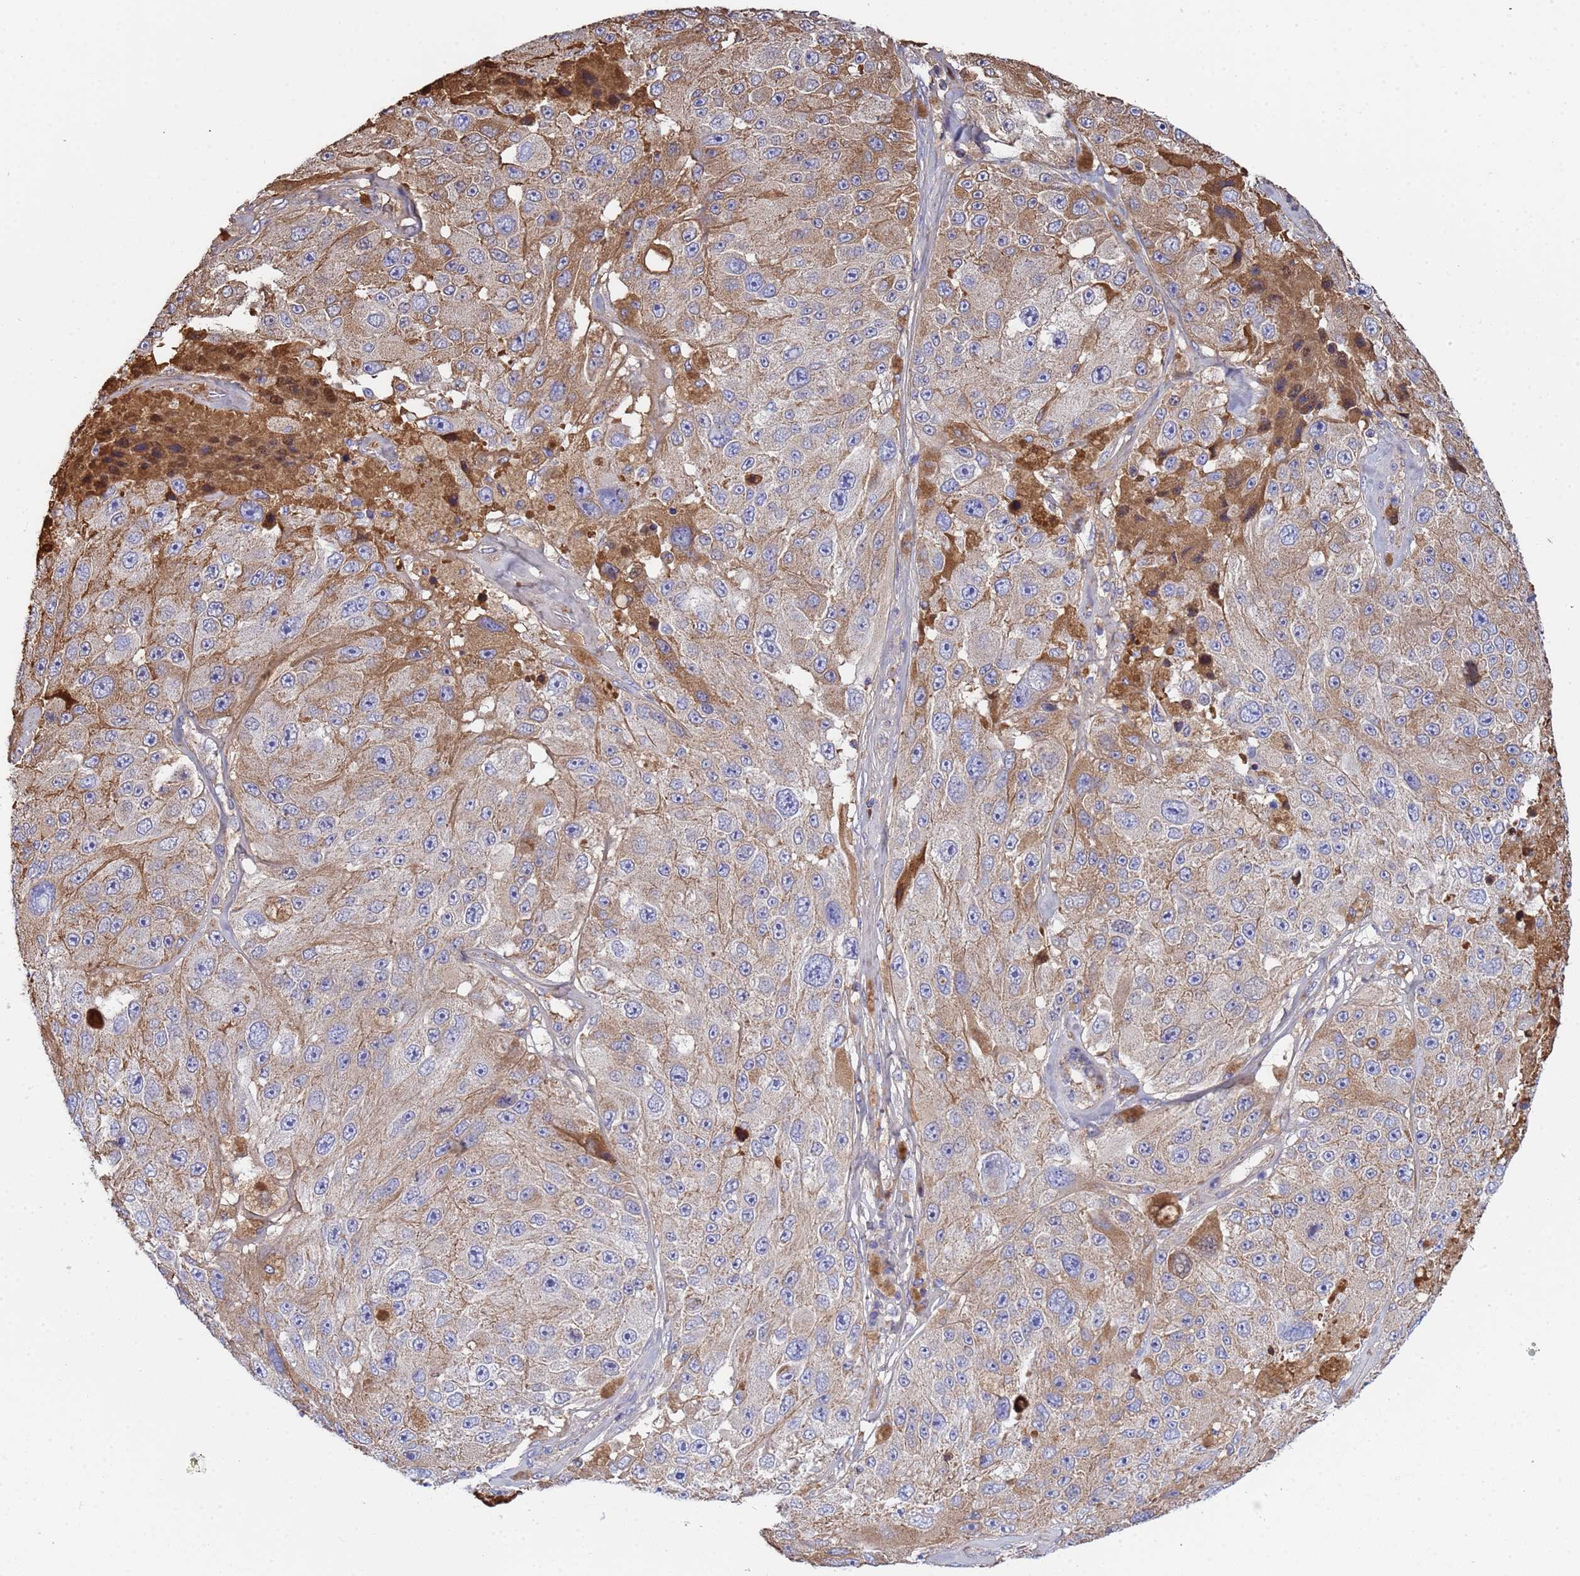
{"staining": {"intensity": "moderate", "quantity": "<25%", "location": "cytoplasmic/membranous"}, "tissue": "melanoma", "cell_type": "Tumor cells", "image_type": "cancer", "snomed": [{"axis": "morphology", "description": "Malignant melanoma, Metastatic site"}, {"axis": "topography", "description": "Lymph node"}], "caption": "This photomicrograph shows immunohistochemistry (IHC) staining of human malignant melanoma (metastatic site), with low moderate cytoplasmic/membranous staining in about <25% of tumor cells.", "gene": "GLUD1", "patient": {"sex": "male", "age": 62}}